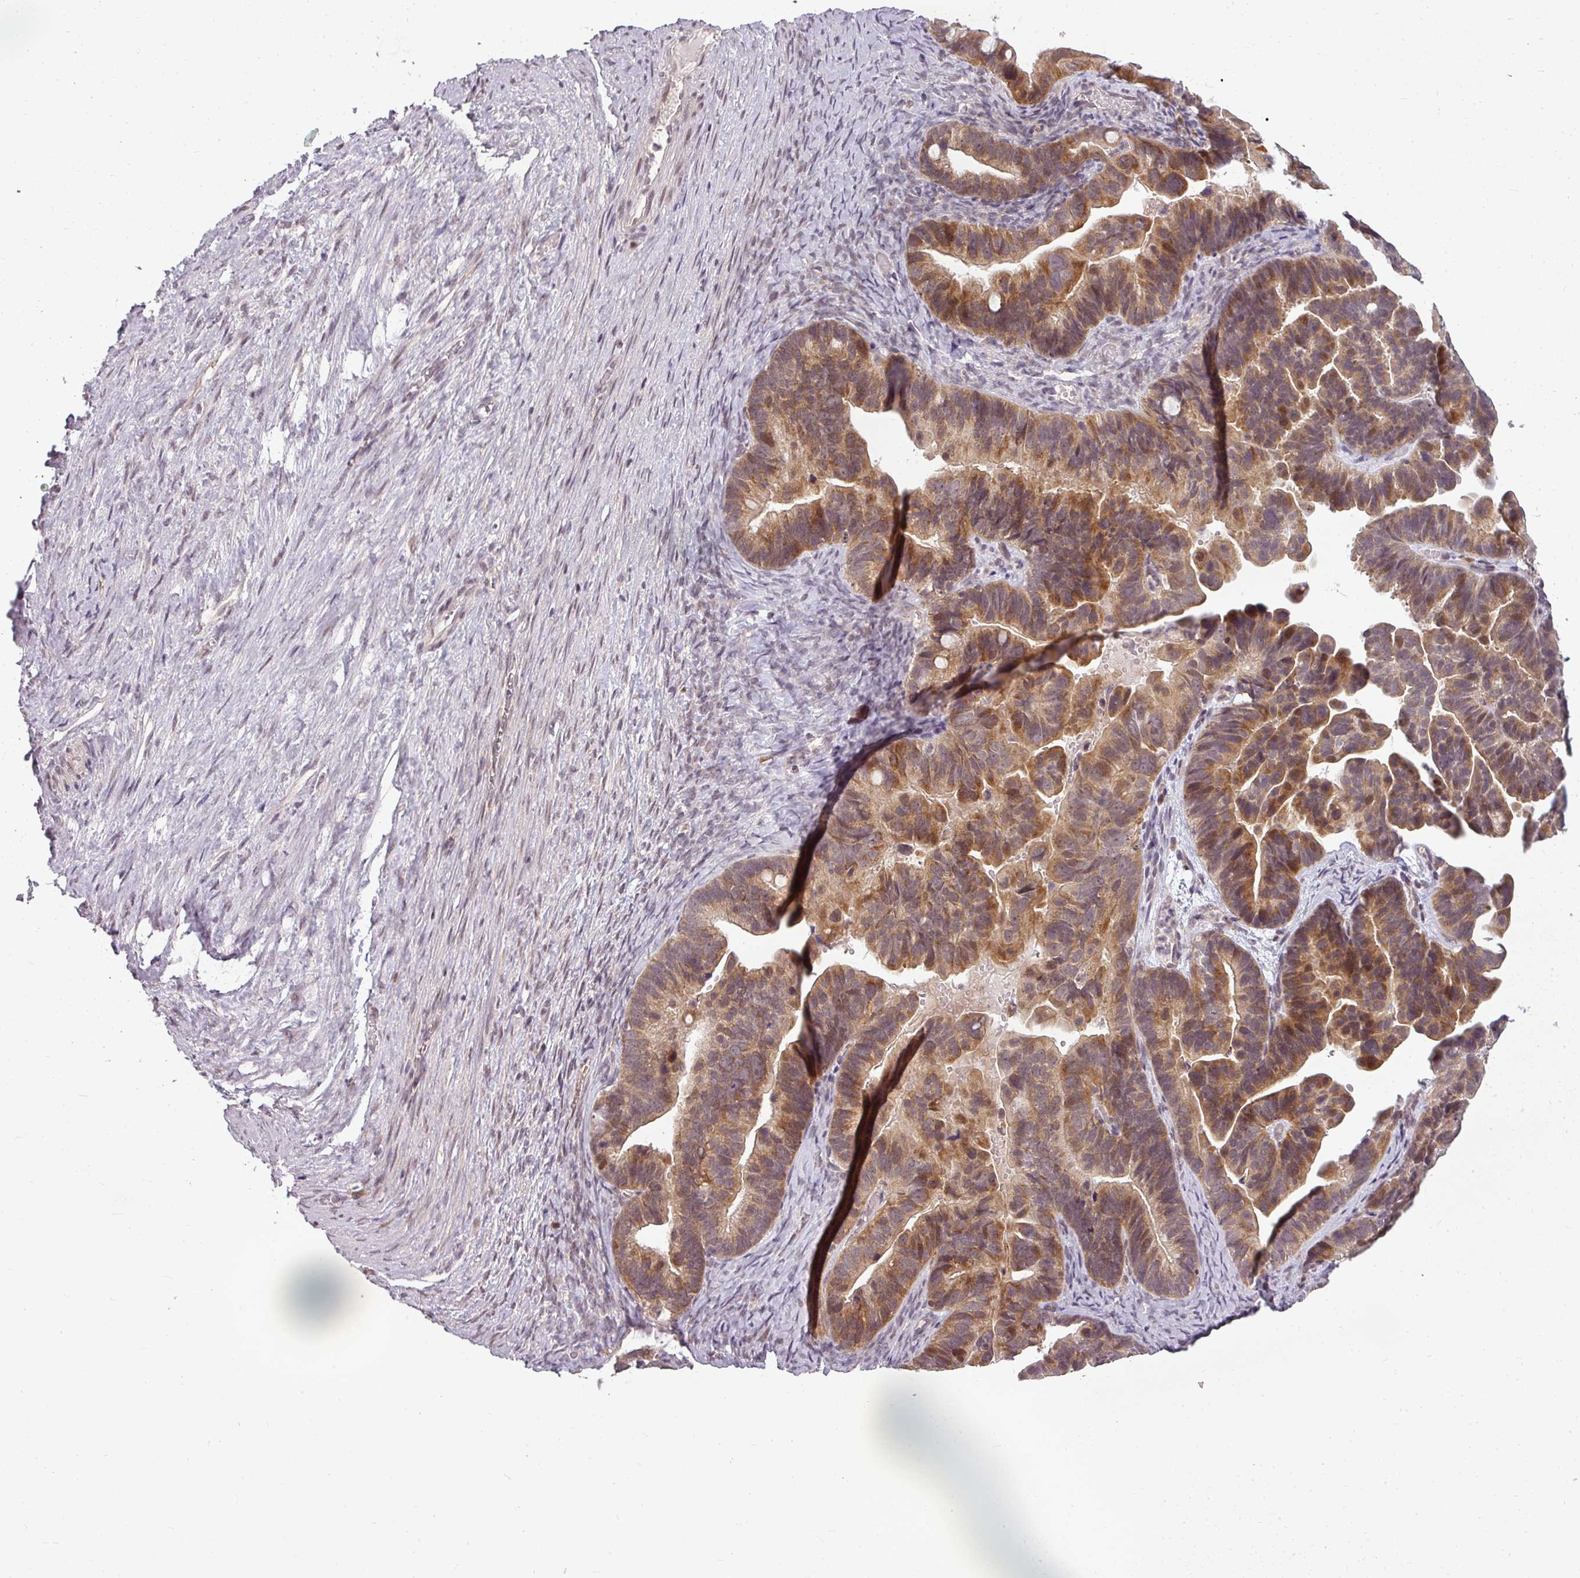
{"staining": {"intensity": "moderate", "quantity": ">75%", "location": "cytoplasmic/membranous"}, "tissue": "ovarian cancer", "cell_type": "Tumor cells", "image_type": "cancer", "snomed": [{"axis": "morphology", "description": "Cystadenocarcinoma, serous, NOS"}, {"axis": "topography", "description": "Ovary"}], "caption": "Ovarian cancer stained with immunohistochemistry exhibits moderate cytoplasmic/membranous positivity in about >75% of tumor cells. The protein is shown in brown color, while the nuclei are stained blue.", "gene": "CLIC1", "patient": {"sex": "female", "age": 56}}